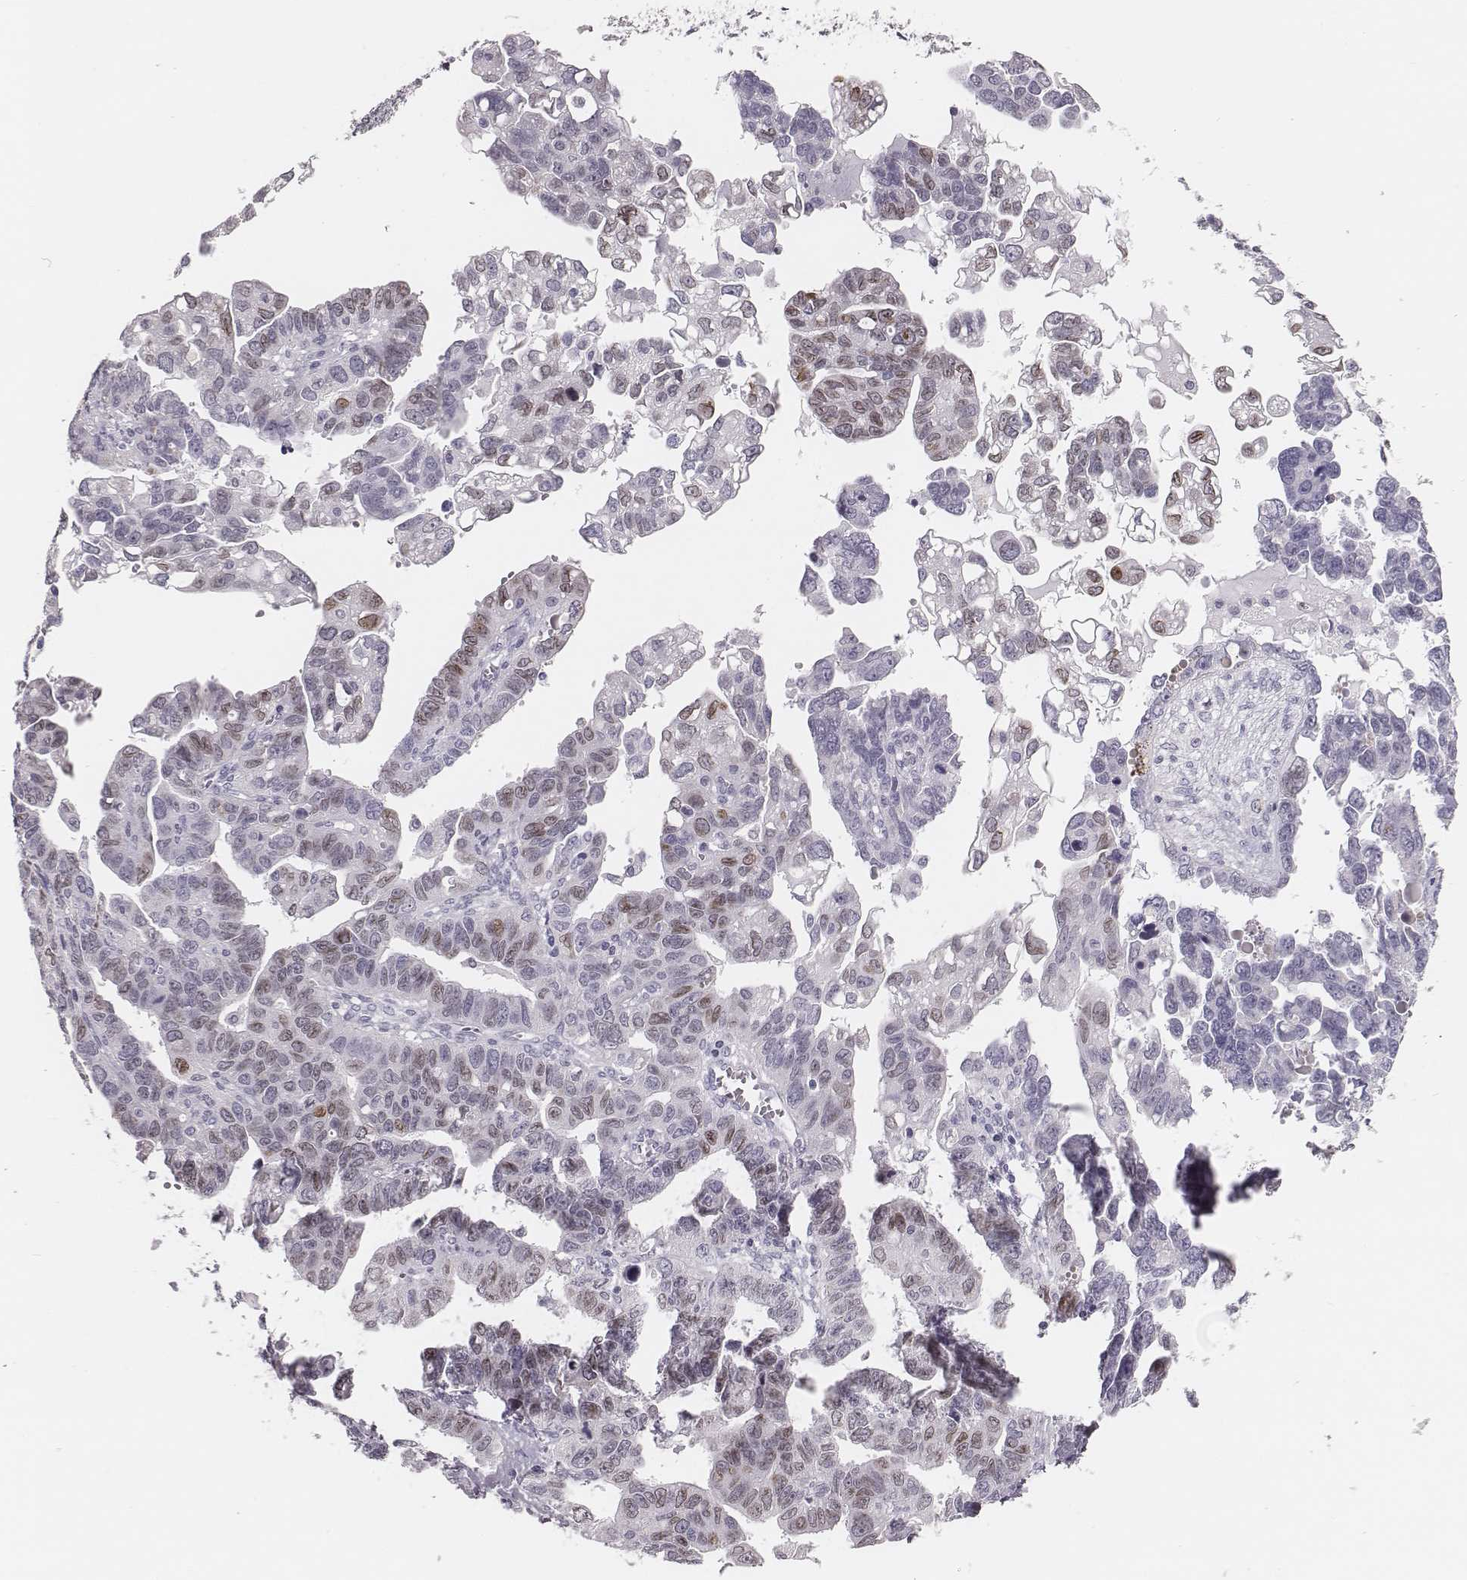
{"staining": {"intensity": "weak", "quantity": "<25%", "location": "nuclear"}, "tissue": "ovarian cancer", "cell_type": "Tumor cells", "image_type": "cancer", "snomed": [{"axis": "morphology", "description": "Cystadenocarcinoma, serous, NOS"}, {"axis": "topography", "description": "Ovary"}], "caption": "DAB immunohistochemical staining of human ovarian serous cystadenocarcinoma shows no significant positivity in tumor cells.", "gene": "ADGRF4", "patient": {"sex": "female", "age": 69}}